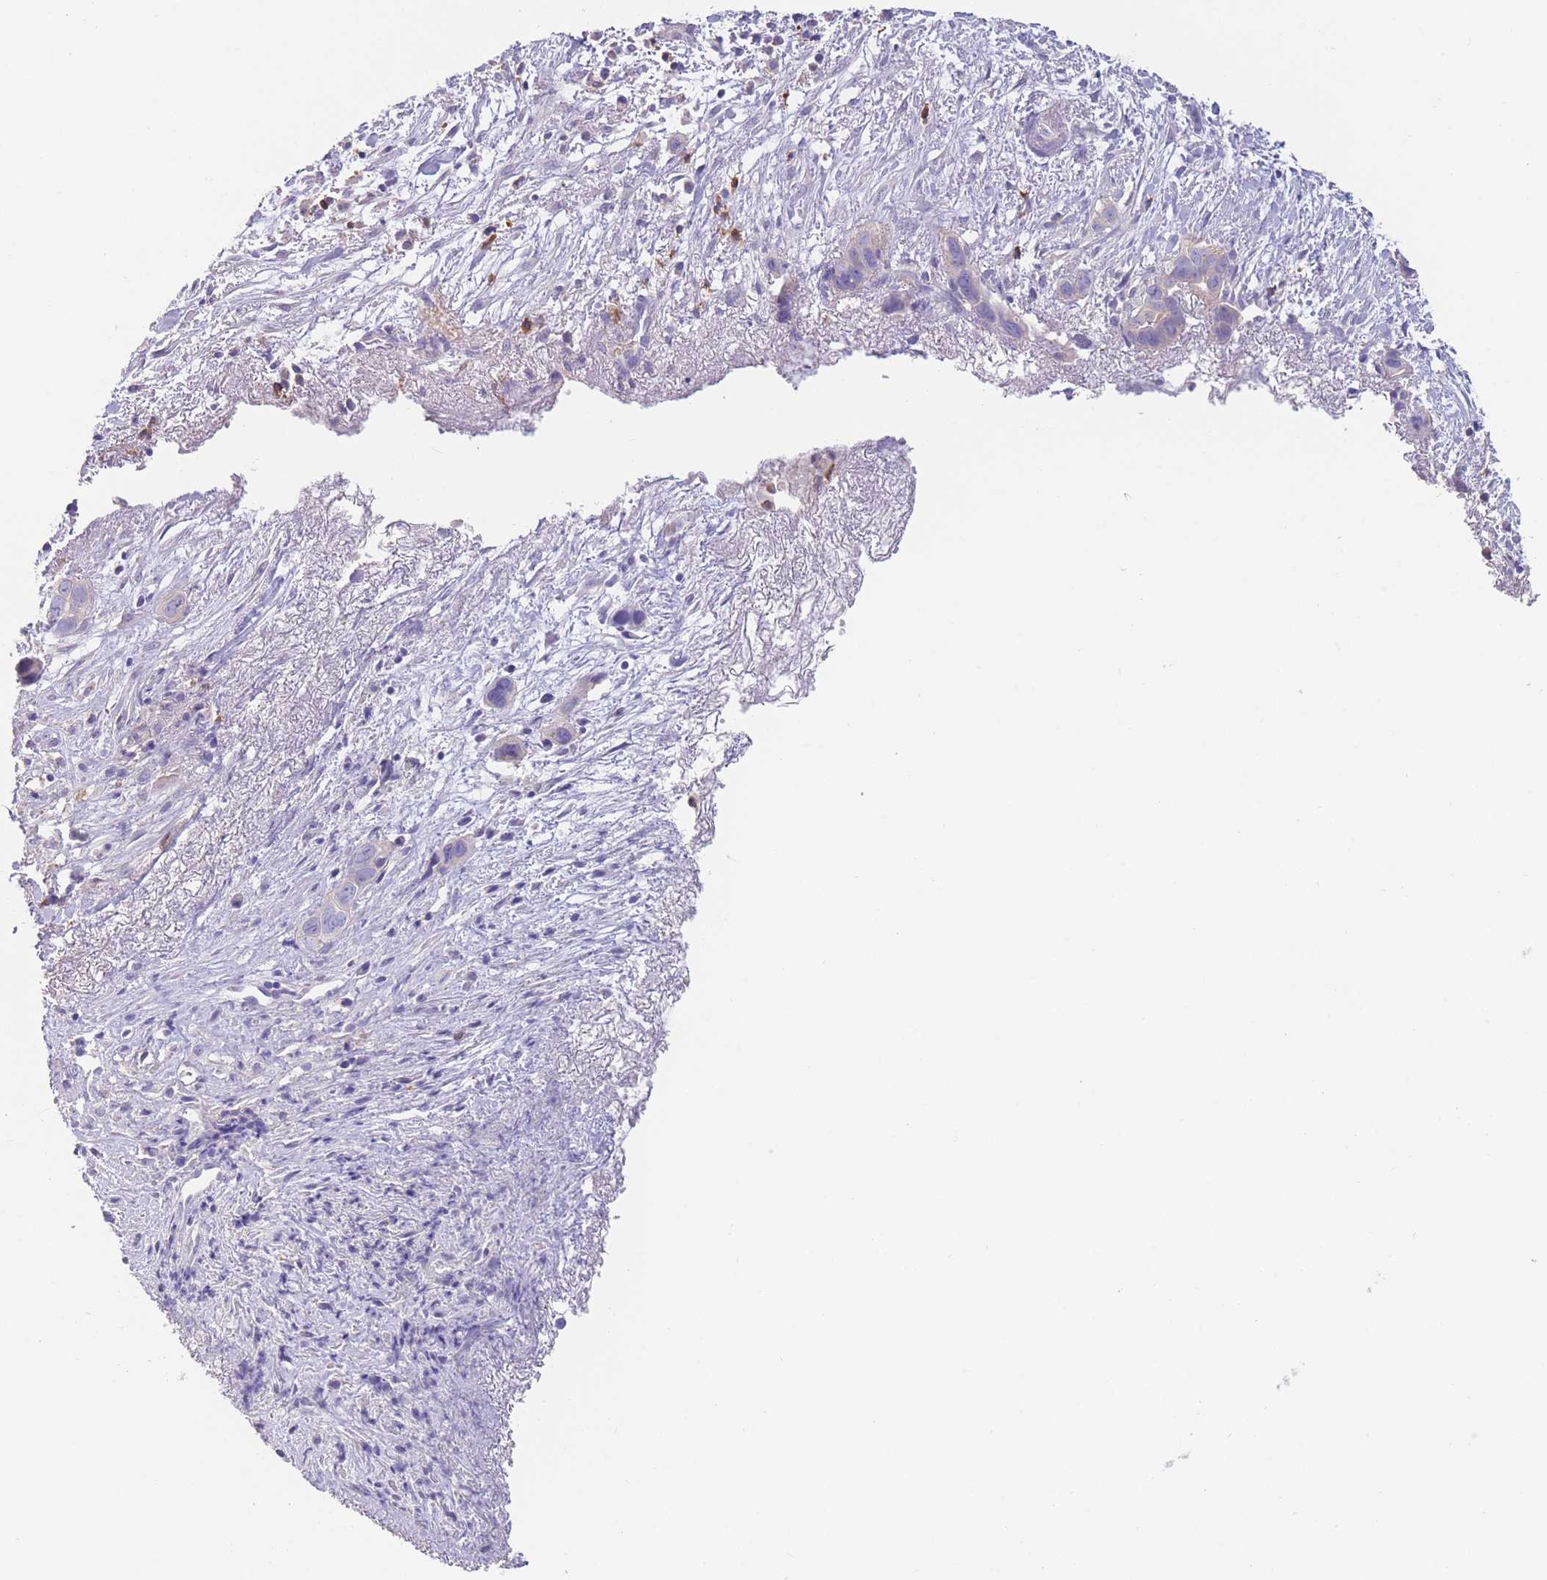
{"staining": {"intensity": "negative", "quantity": "none", "location": "none"}, "tissue": "liver cancer", "cell_type": "Tumor cells", "image_type": "cancer", "snomed": [{"axis": "morphology", "description": "Cholangiocarcinoma"}, {"axis": "topography", "description": "Liver"}], "caption": "This is a micrograph of immunohistochemistry (IHC) staining of cholangiocarcinoma (liver), which shows no expression in tumor cells.", "gene": "ST3GAL4", "patient": {"sex": "female", "age": 79}}